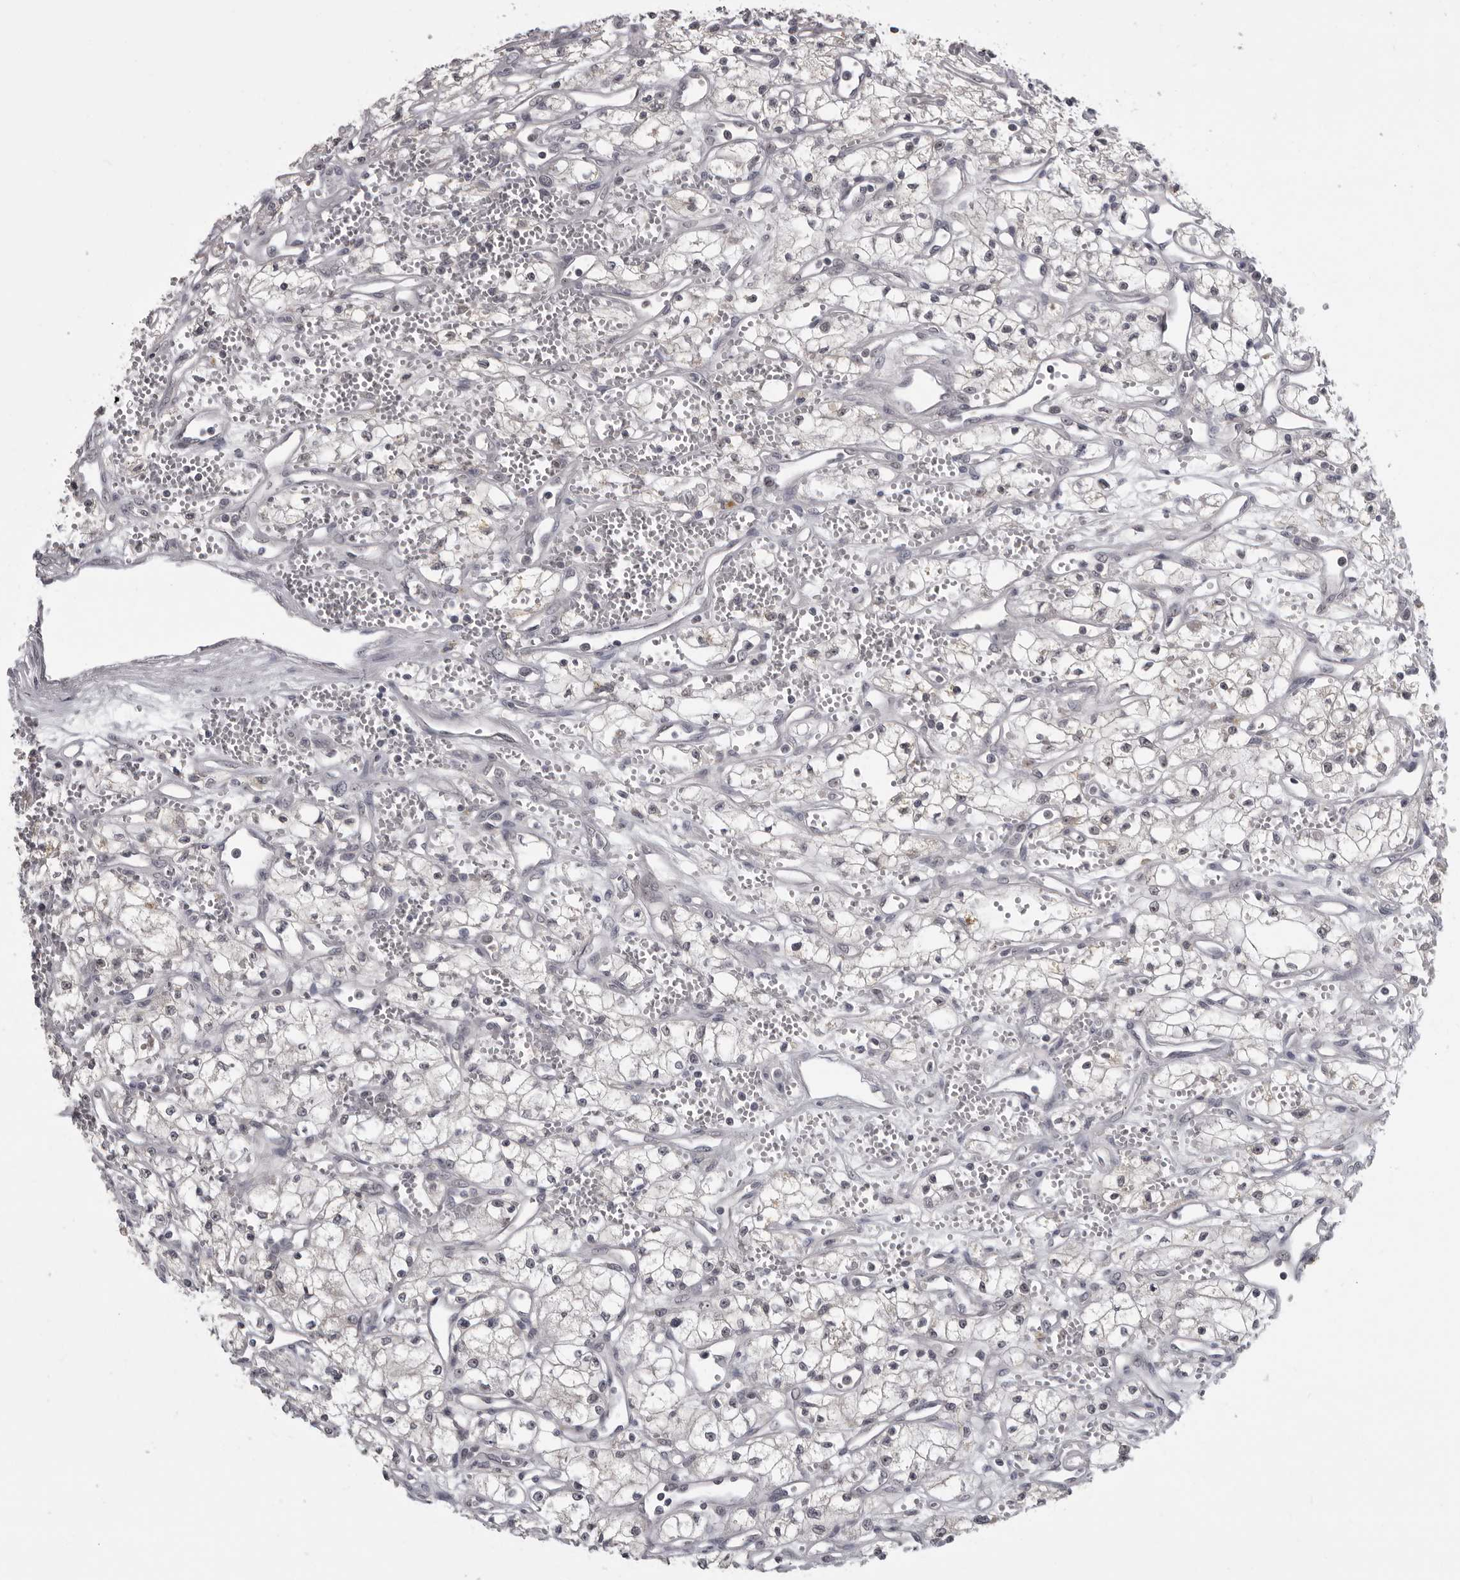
{"staining": {"intensity": "negative", "quantity": "none", "location": "none"}, "tissue": "renal cancer", "cell_type": "Tumor cells", "image_type": "cancer", "snomed": [{"axis": "morphology", "description": "Adenocarcinoma, NOS"}, {"axis": "topography", "description": "Kidney"}], "caption": "Adenocarcinoma (renal) was stained to show a protein in brown. There is no significant expression in tumor cells. Brightfield microscopy of immunohistochemistry stained with DAB (3,3'-diaminobenzidine) (brown) and hematoxylin (blue), captured at high magnification.", "gene": "MRTO4", "patient": {"sex": "male", "age": 59}}